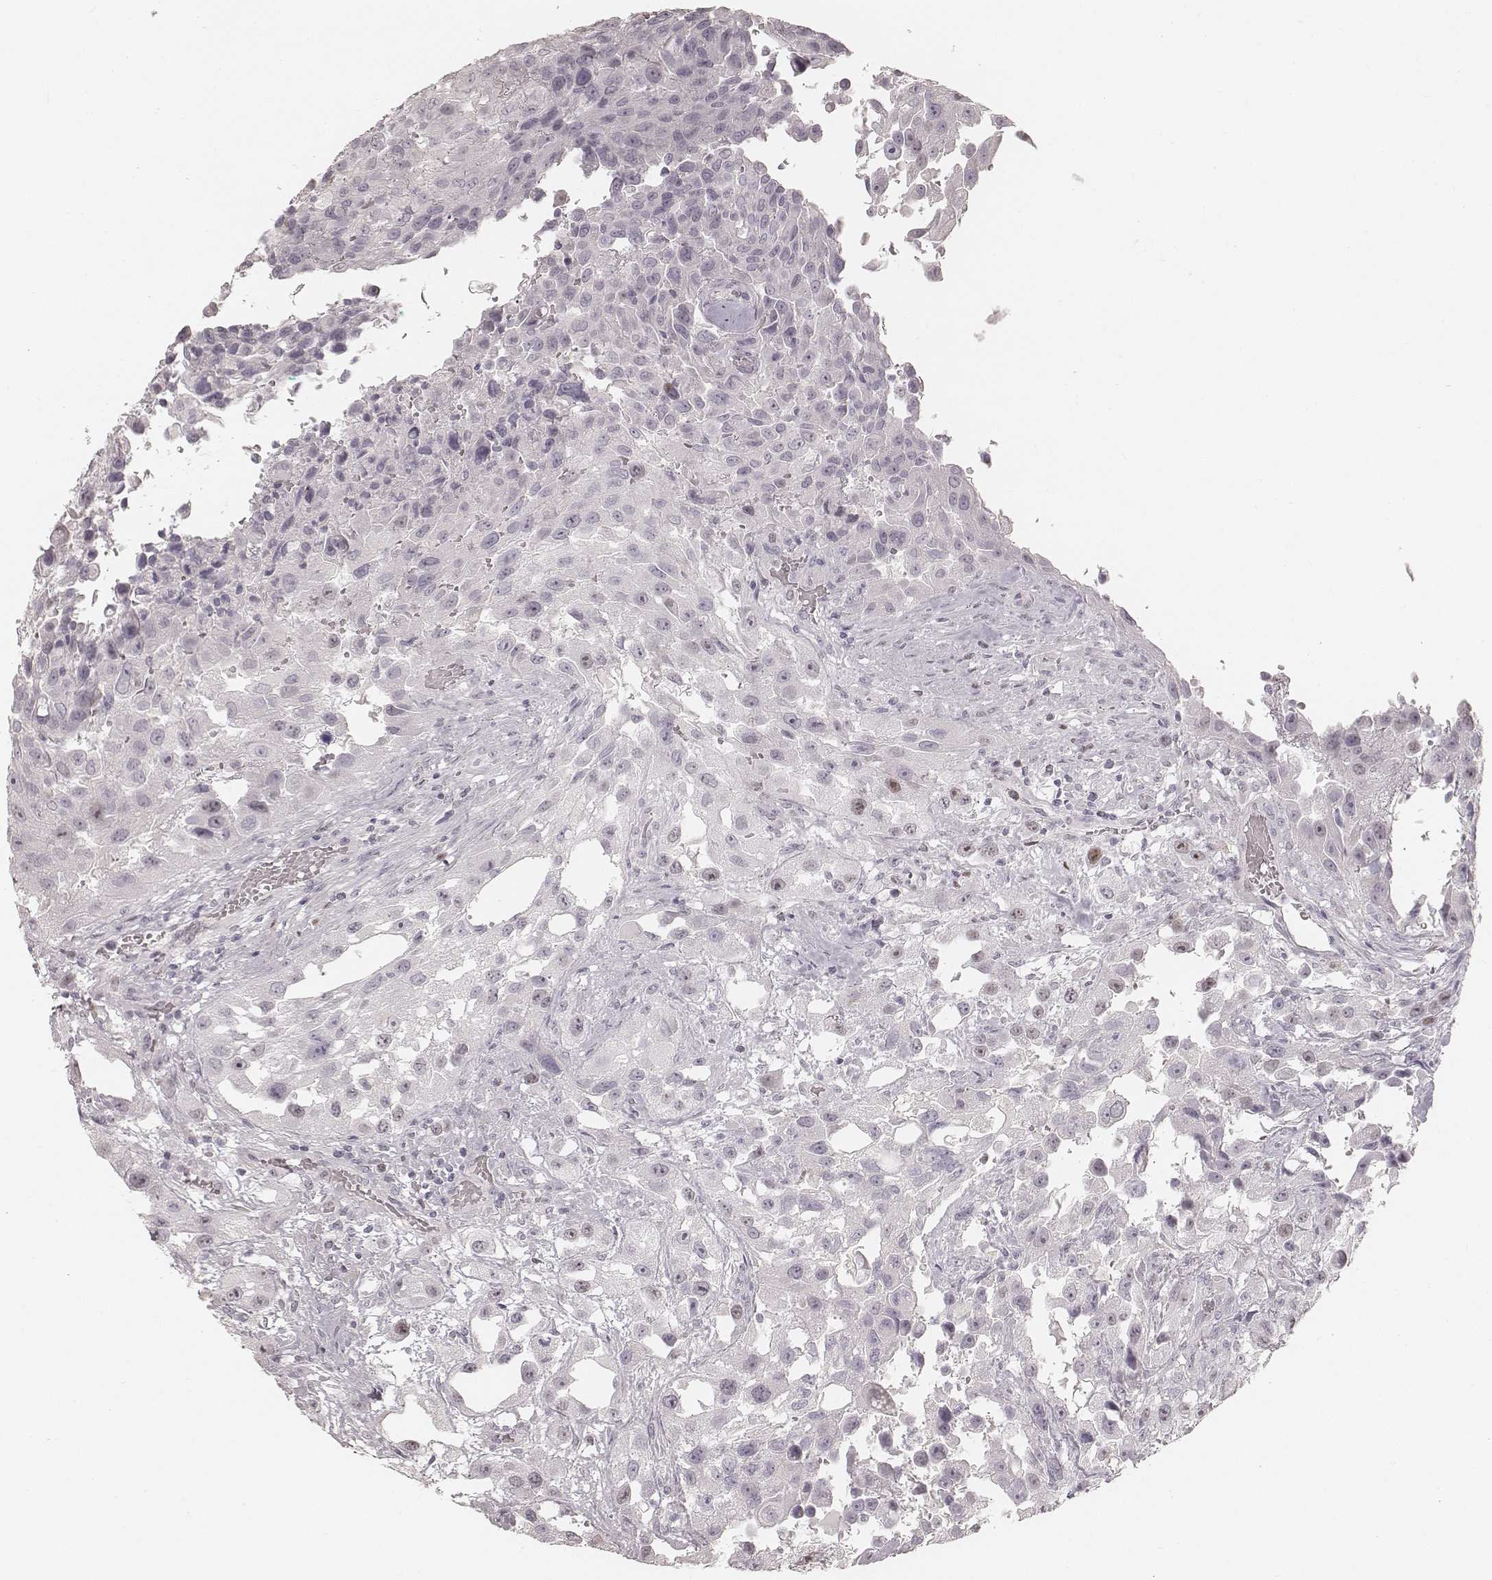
{"staining": {"intensity": "negative", "quantity": "none", "location": "none"}, "tissue": "urothelial cancer", "cell_type": "Tumor cells", "image_type": "cancer", "snomed": [{"axis": "morphology", "description": "Urothelial carcinoma, High grade"}, {"axis": "topography", "description": "Urinary bladder"}], "caption": "Immunohistochemistry image of urothelial cancer stained for a protein (brown), which reveals no staining in tumor cells.", "gene": "TEX37", "patient": {"sex": "male", "age": 79}}